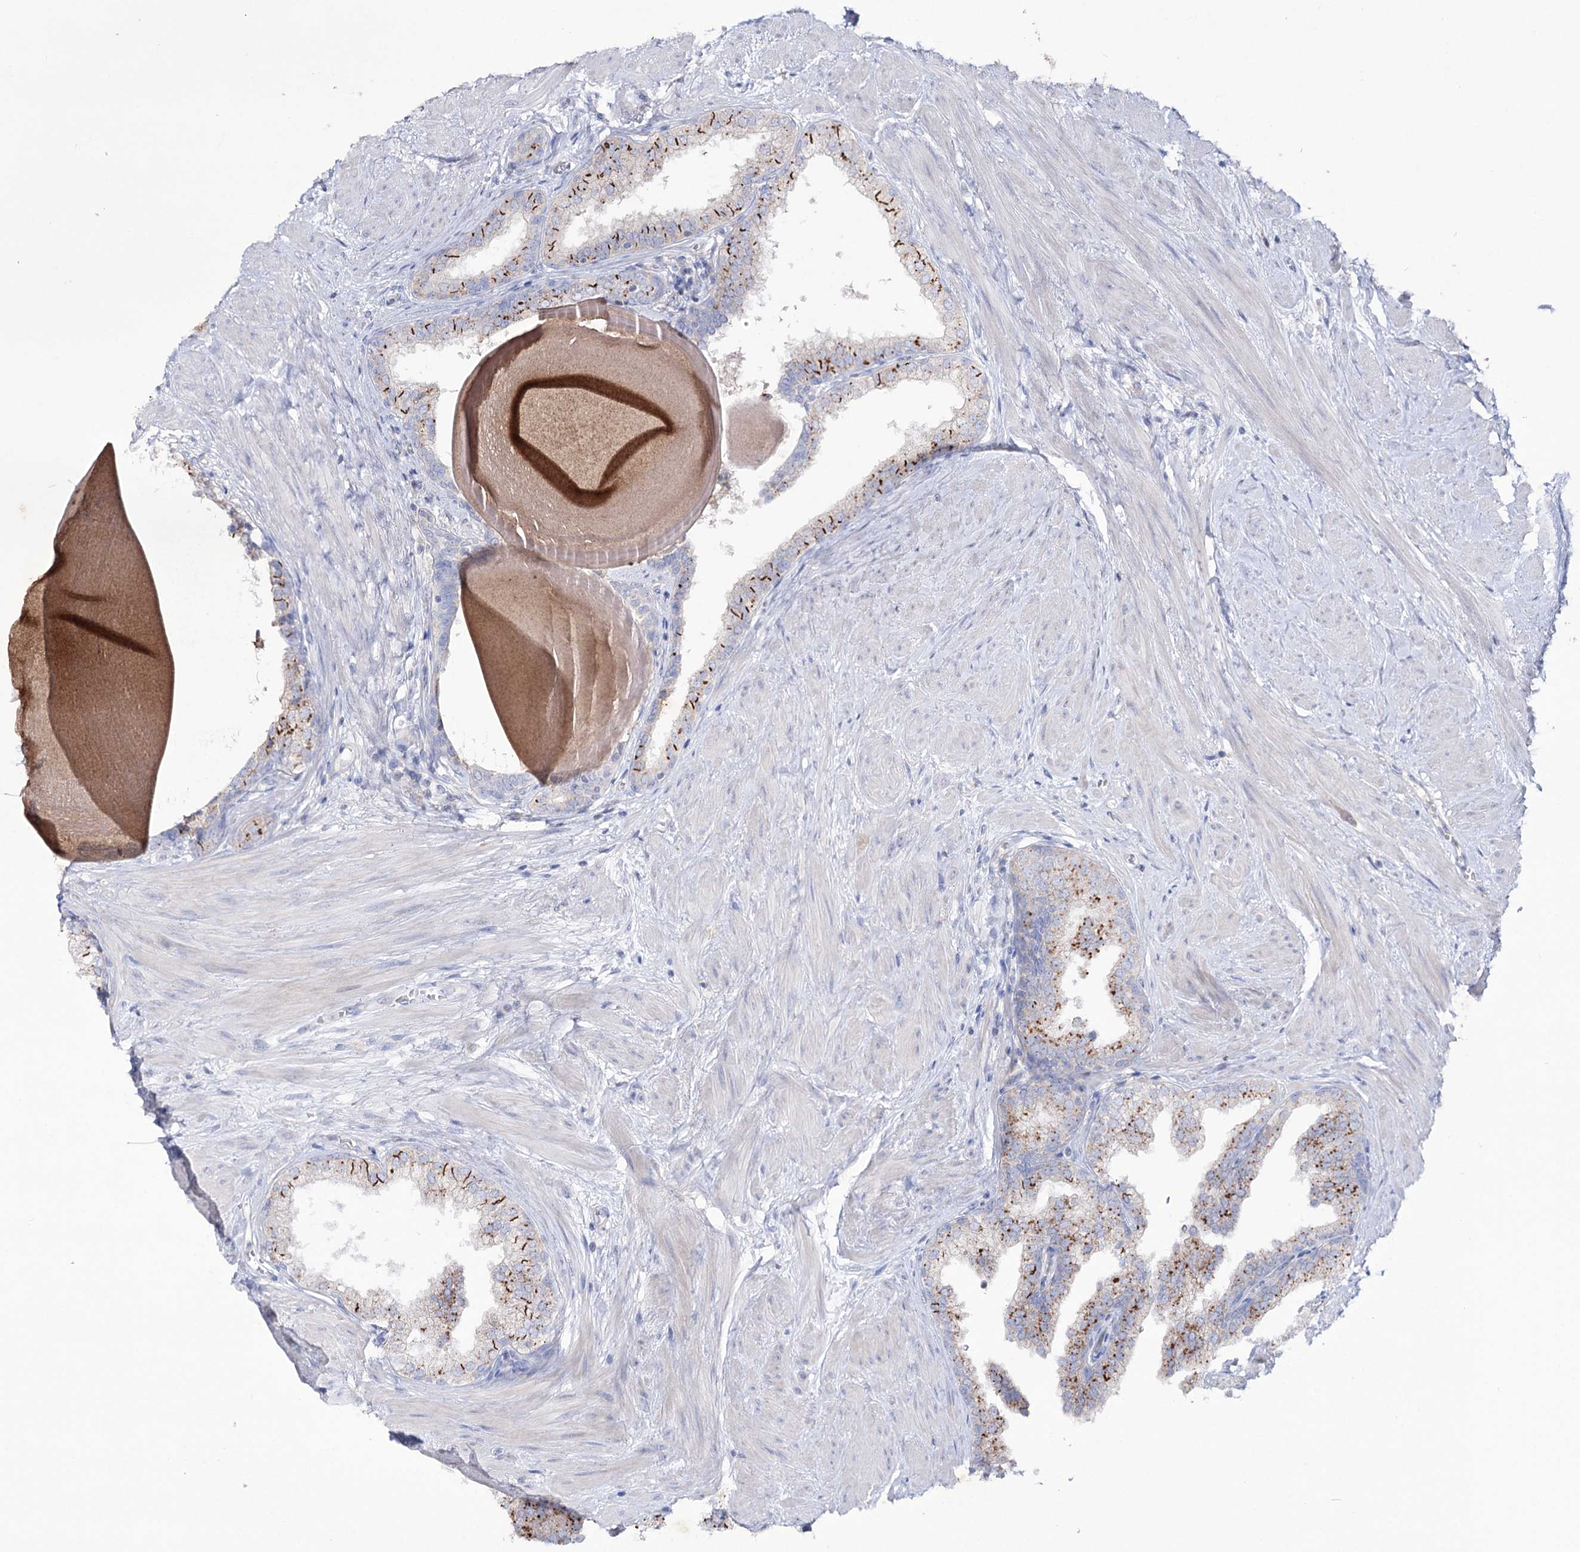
{"staining": {"intensity": "strong", "quantity": ">75%", "location": "cytoplasmic/membranous"}, "tissue": "prostate", "cell_type": "Glandular cells", "image_type": "normal", "snomed": [{"axis": "morphology", "description": "Normal tissue, NOS"}, {"axis": "topography", "description": "Prostate"}], "caption": "A high-resolution micrograph shows immunohistochemistry (IHC) staining of benign prostate, which exhibits strong cytoplasmic/membranous expression in approximately >75% of glandular cells. The staining was performed using DAB (3,3'-diaminobenzidine), with brown indicating positive protein expression. Nuclei are stained blue with hematoxylin.", "gene": "NAGLU", "patient": {"sex": "male", "age": 48}}